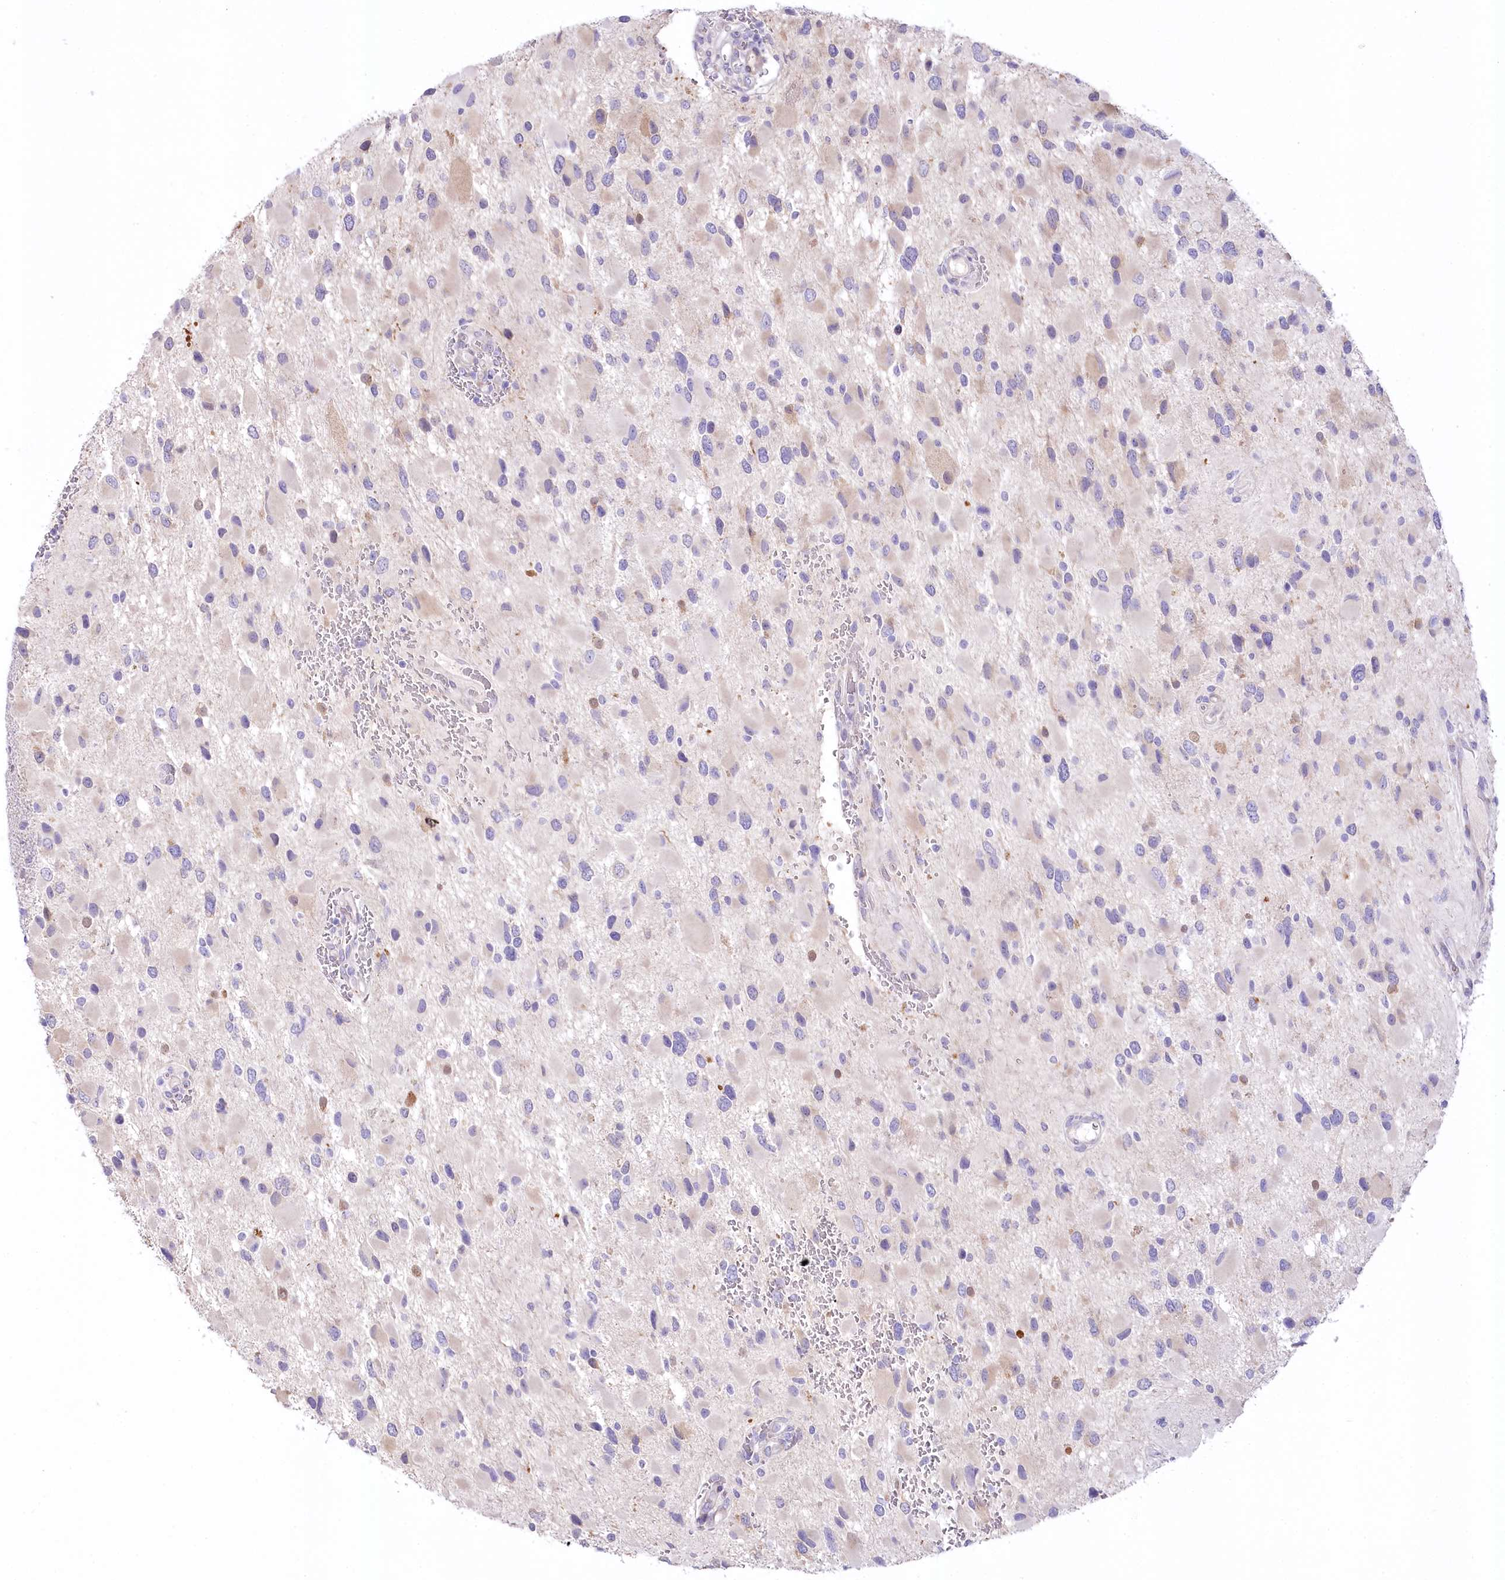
{"staining": {"intensity": "weak", "quantity": "<25%", "location": "cytoplasmic/membranous"}, "tissue": "glioma", "cell_type": "Tumor cells", "image_type": "cancer", "snomed": [{"axis": "morphology", "description": "Glioma, malignant, High grade"}, {"axis": "topography", "description": "Brain"}], "caption": "DAB immunohistochemical staining of glioma demonstrates no significant positivity in tumor cells.", "gene": "MYOZ1", "patient": {"sex": "male", "age": 53}}